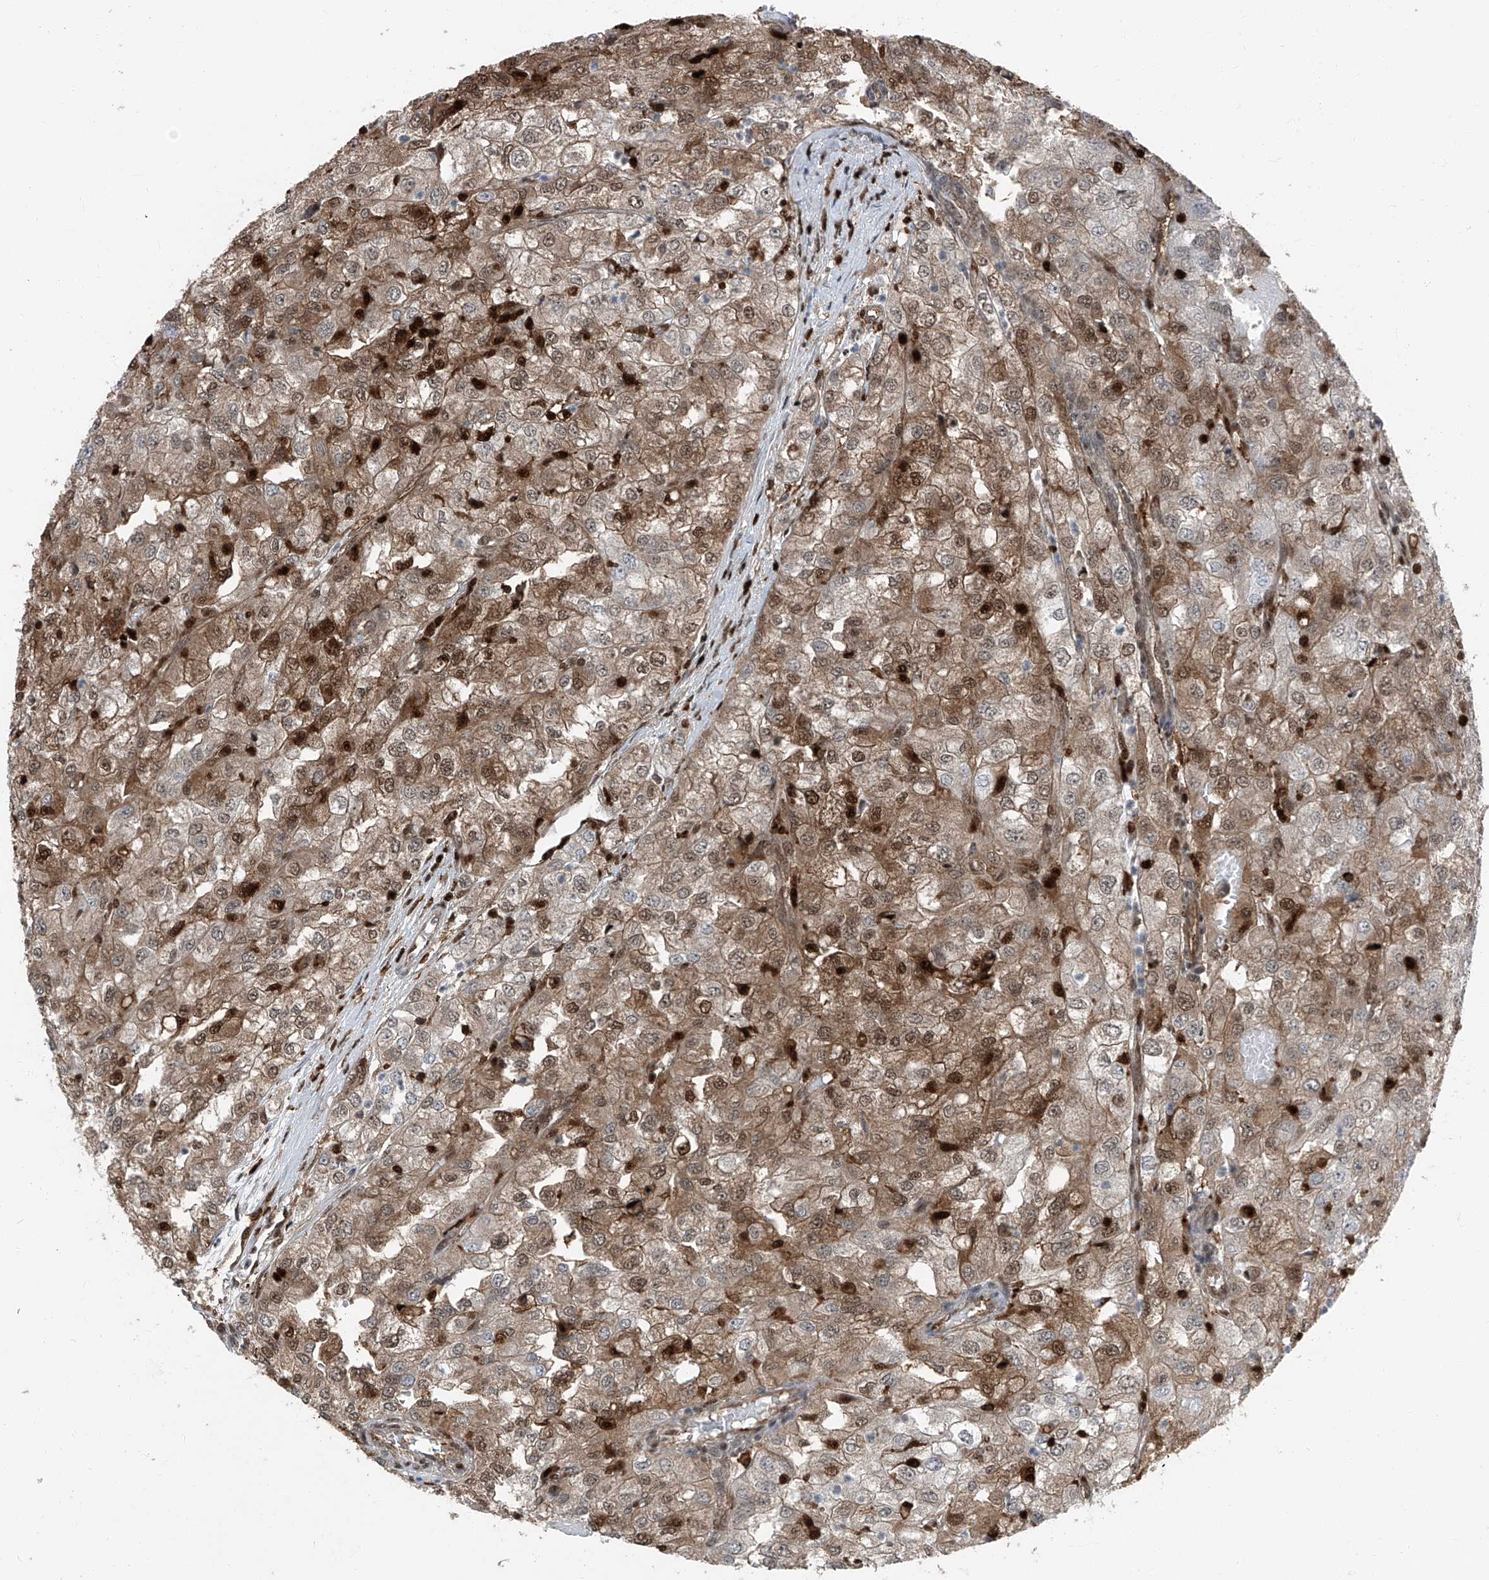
{"staining": {"intensity": "moderate", "quantity": ">75%", "location": "cytoplasmic/membranous,nuclear"}, "tissue": "renal cancer", "cell_type": "Tumor cells", "image_type": "cancer", "snomed": [{"axis": "morphology", "description": "Adenocarcinoma, NOS"}, {"axis": "topography", "description": "Kidney"}], "caption": "Protein positivity by IHC displays moderate cytoplasmic/membranous and nuclear staining in approximately >75% of tumor cells in renal cancer (adenocarcinoma).", "gene": "PSMB10", "patient": {"sex": "female", "age": 54}}